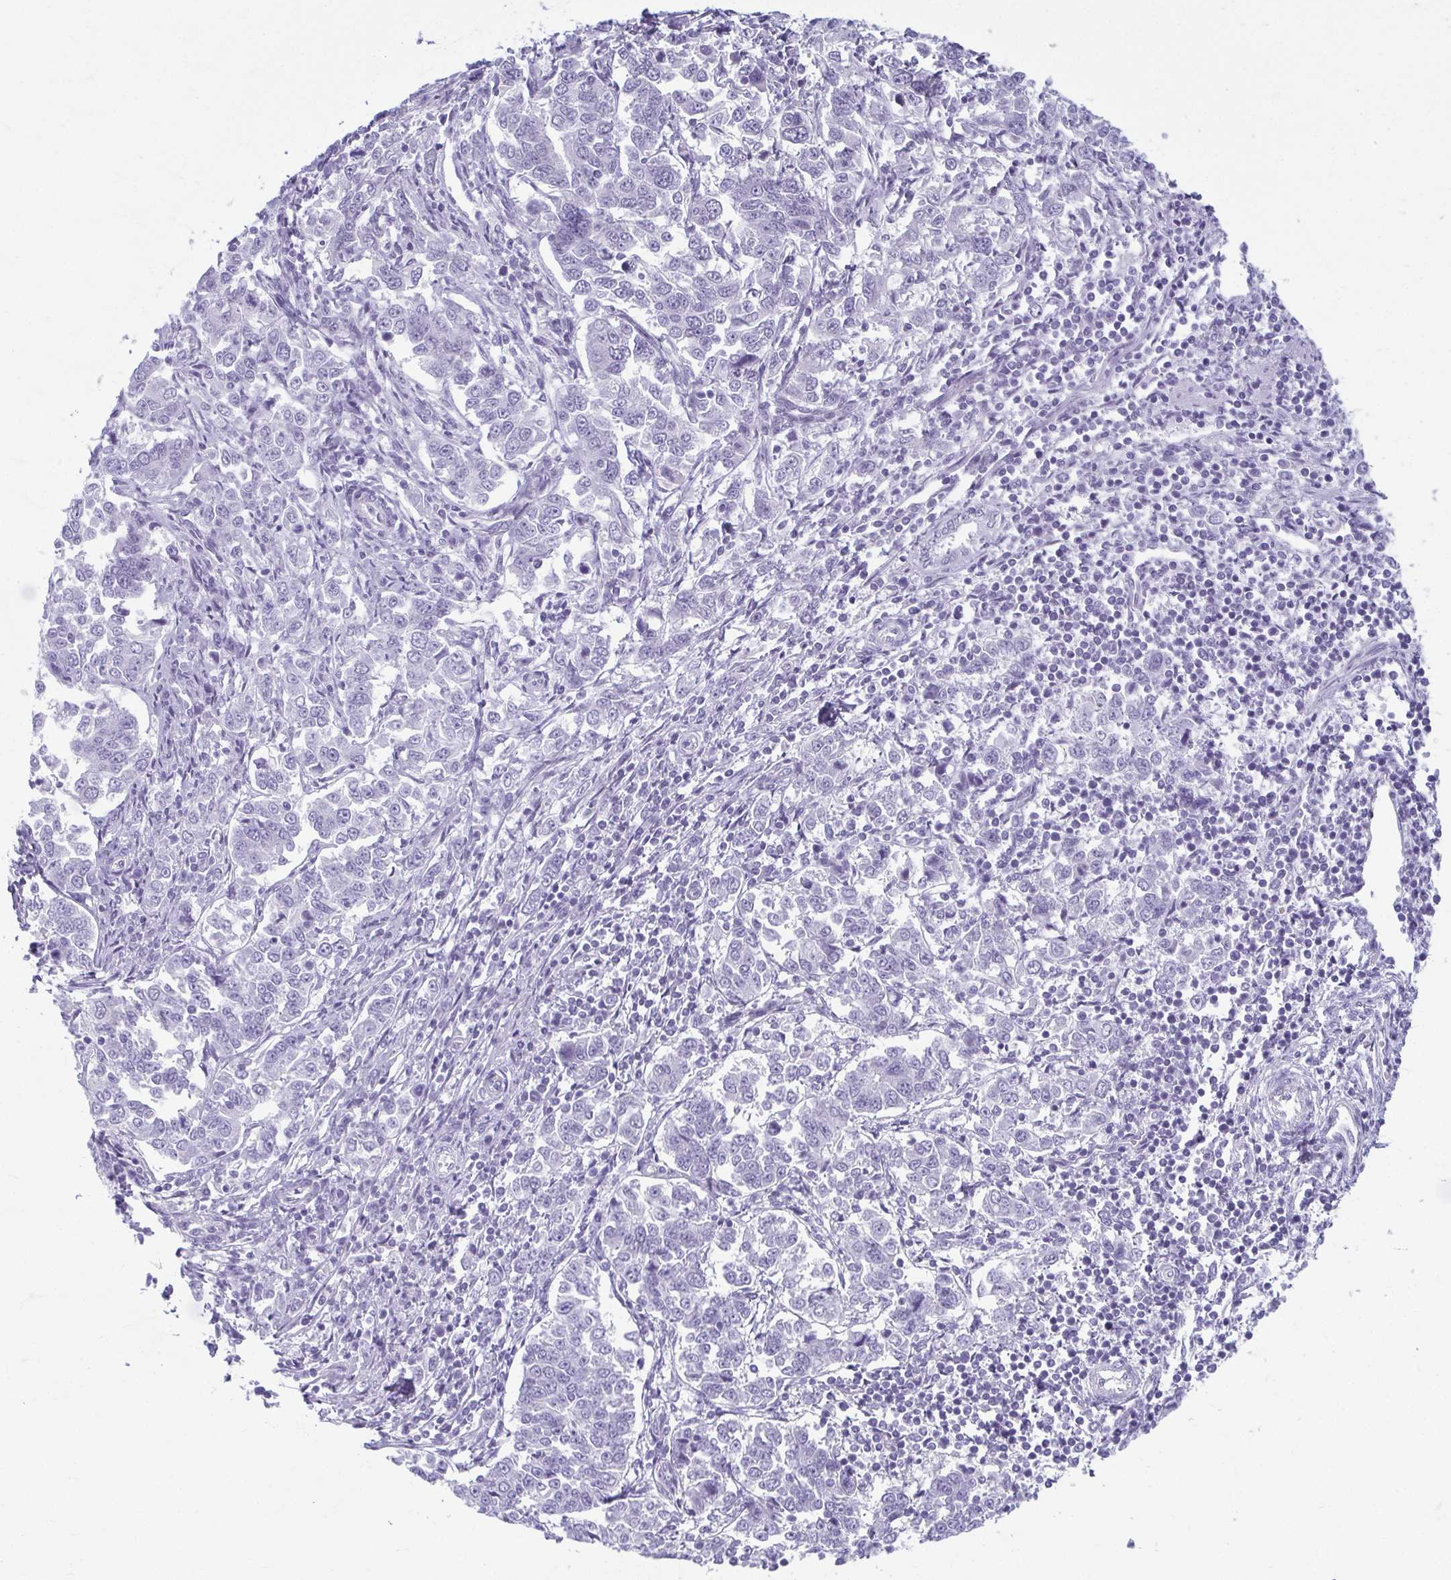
{"staining": {"intensity": "negative", "quantity": "none", "location": "none"}, "tissue": "endometrial cancer", "cell_type": "Tumor cells", "image_type": "cancer", "snomed": [{"axis": "morphology", "description": "Adenocarcinoma, NOS"}, {"axis": "topography", "description": "Endometrium"}], "caption": "This is an immunohistochemistry (IHC) photomicrograph of human endometrial cancer (adenocarcinoma). There is no positivity in tumor cells.", "gene": "MOBP", "patient": {"sex": "female", "age": 43}}